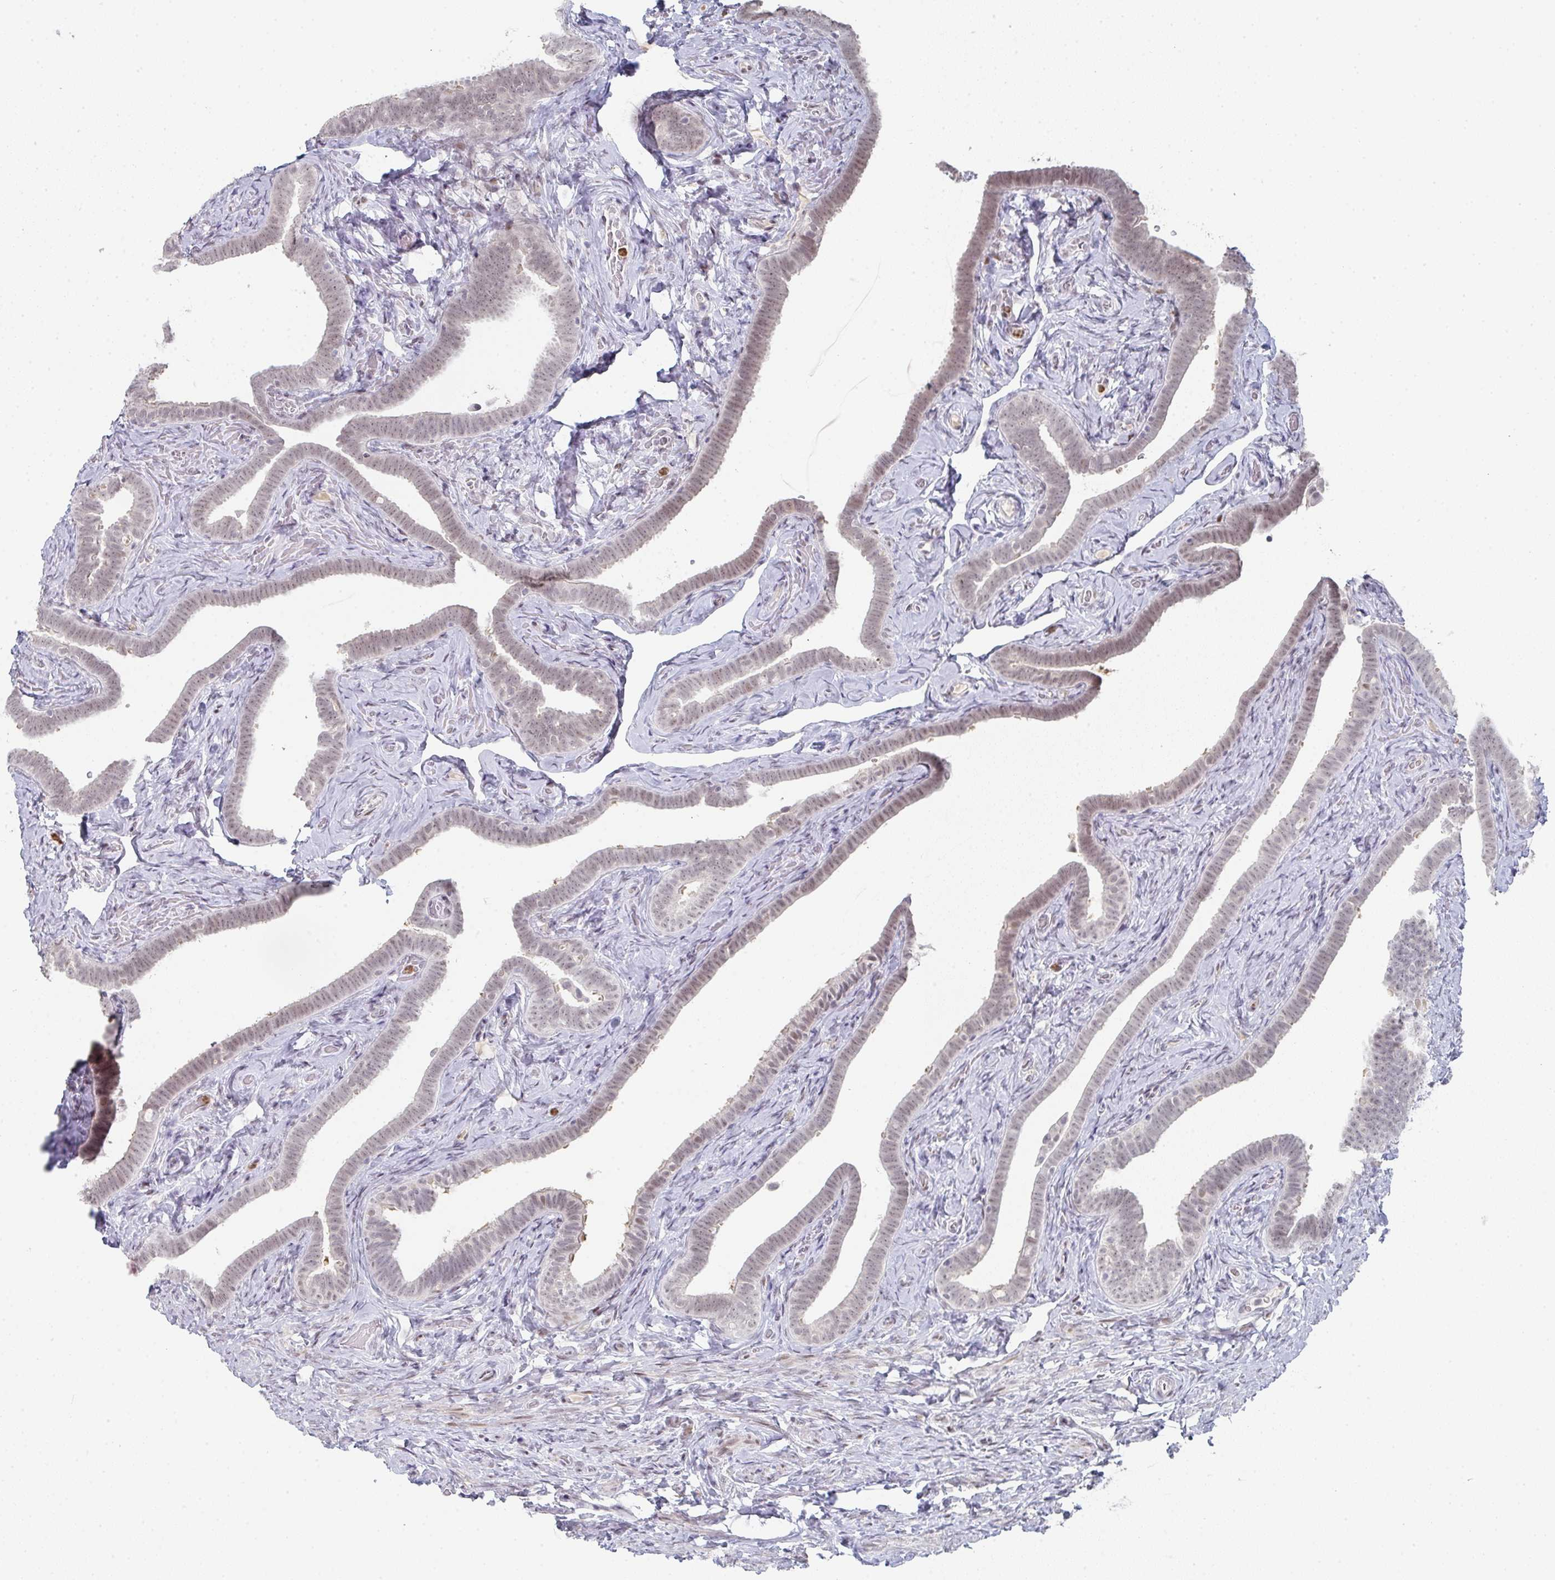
{"staining": {"intensity": "weak", "quantity": ">75%", "location": "nuclear"}, "tissue": "fallopian tube", "cell_type": "Glandular cells", "image_type": "normal", "snomed": [{"axis": "morphology", "description": "Normal tissue, NOS"}, {"axis": "topography", "description": "Fallopian tube"}], "caption": "Protein expression by immunohistochemistry displays weak nuclear positivity in about >75% of glandular cells in benign fallopian tube.", "gene": "LIN54", "patient": {"sex": "female", "age": 69}}